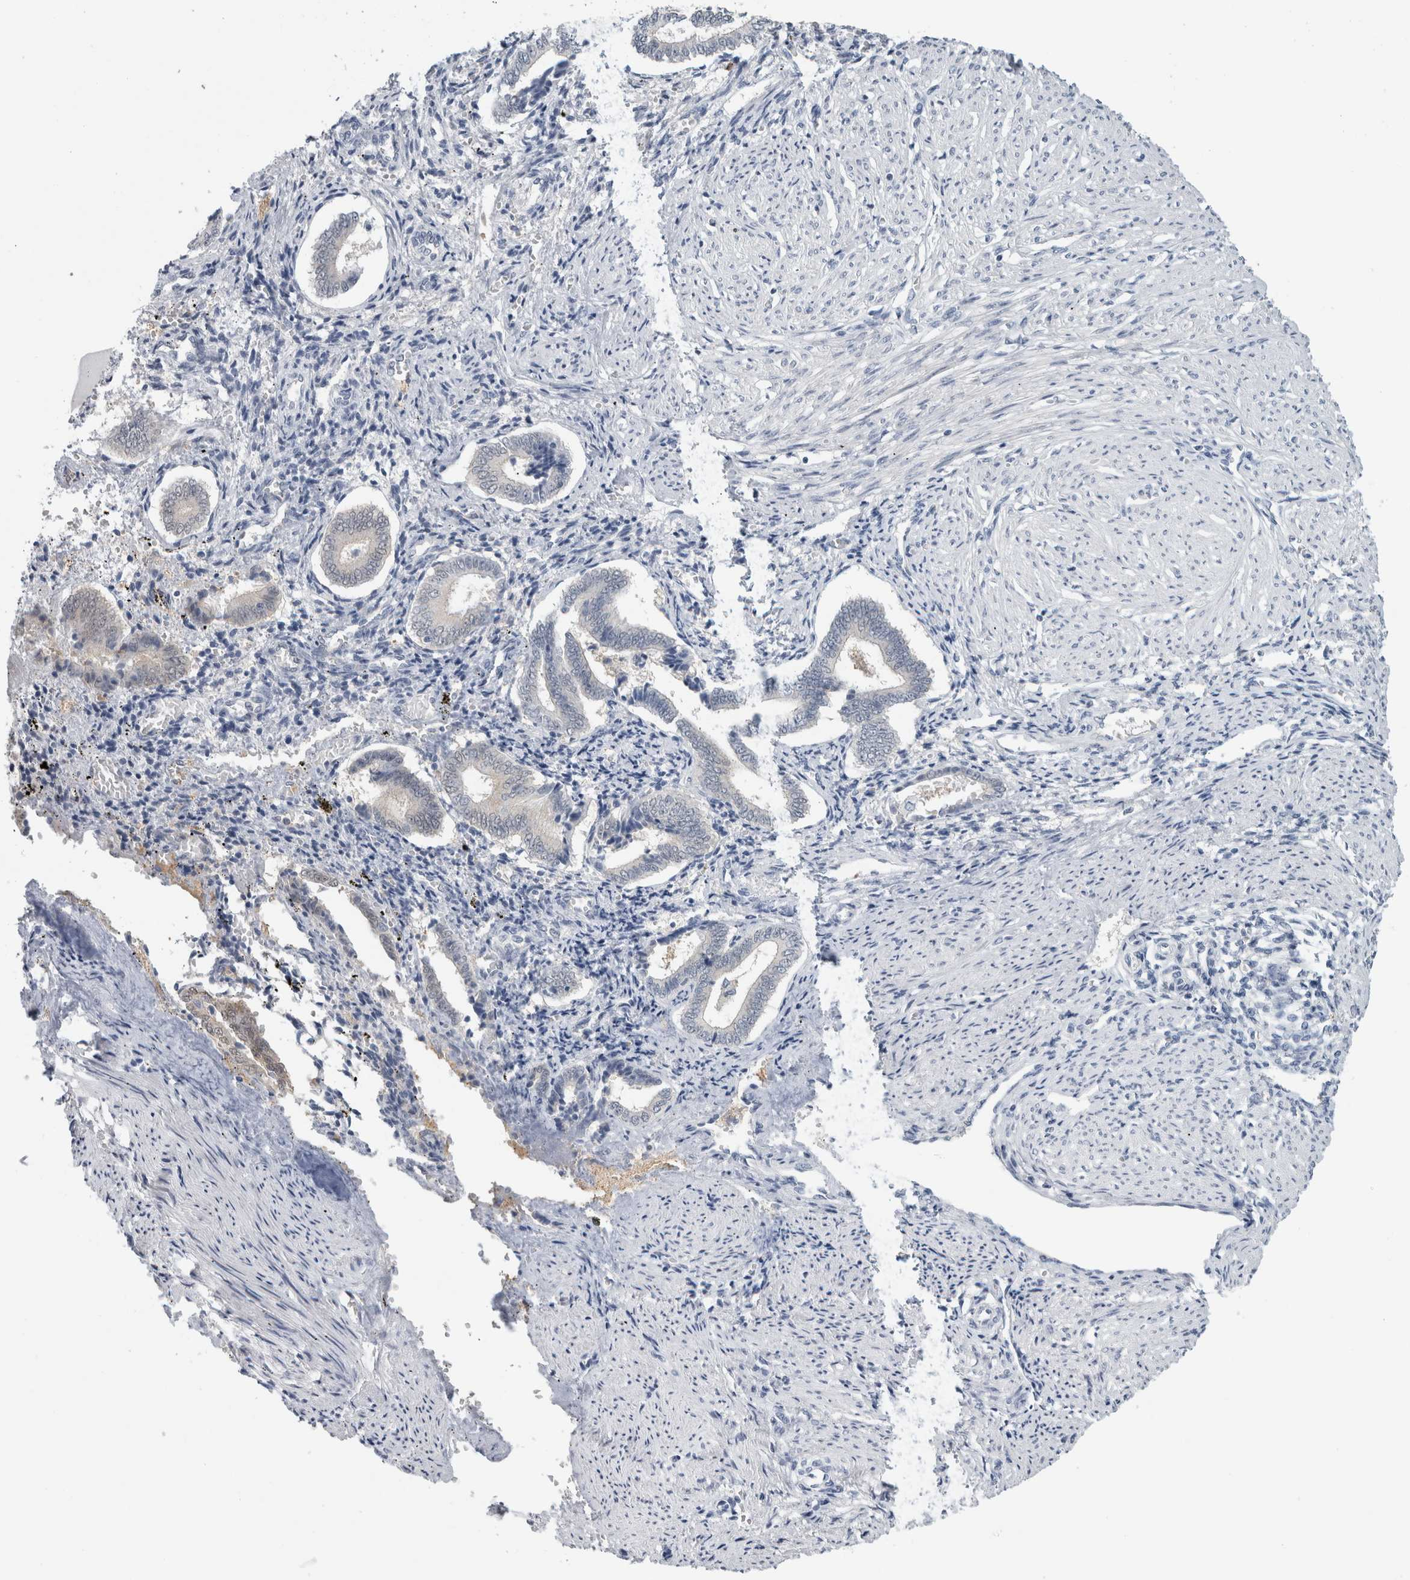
{"staining": {"intensity": "negative", "quantity": "none", "location": "none"}, "tissue": "endometrium", "cell_type": "Cells in endometrial stroma", "image_type": "normal", "snomed": [{"axis": "morphology", "description": "Normal tissue, NOS"}, {"axis": "topography", "description": "Endometrium"}], "caption": "Protein analysis of unremarkable endometrium shows no significant staining in cells in endometrial stroma.", "gene": "CASP6", "patient": {"sex": "female", "age": 42}}